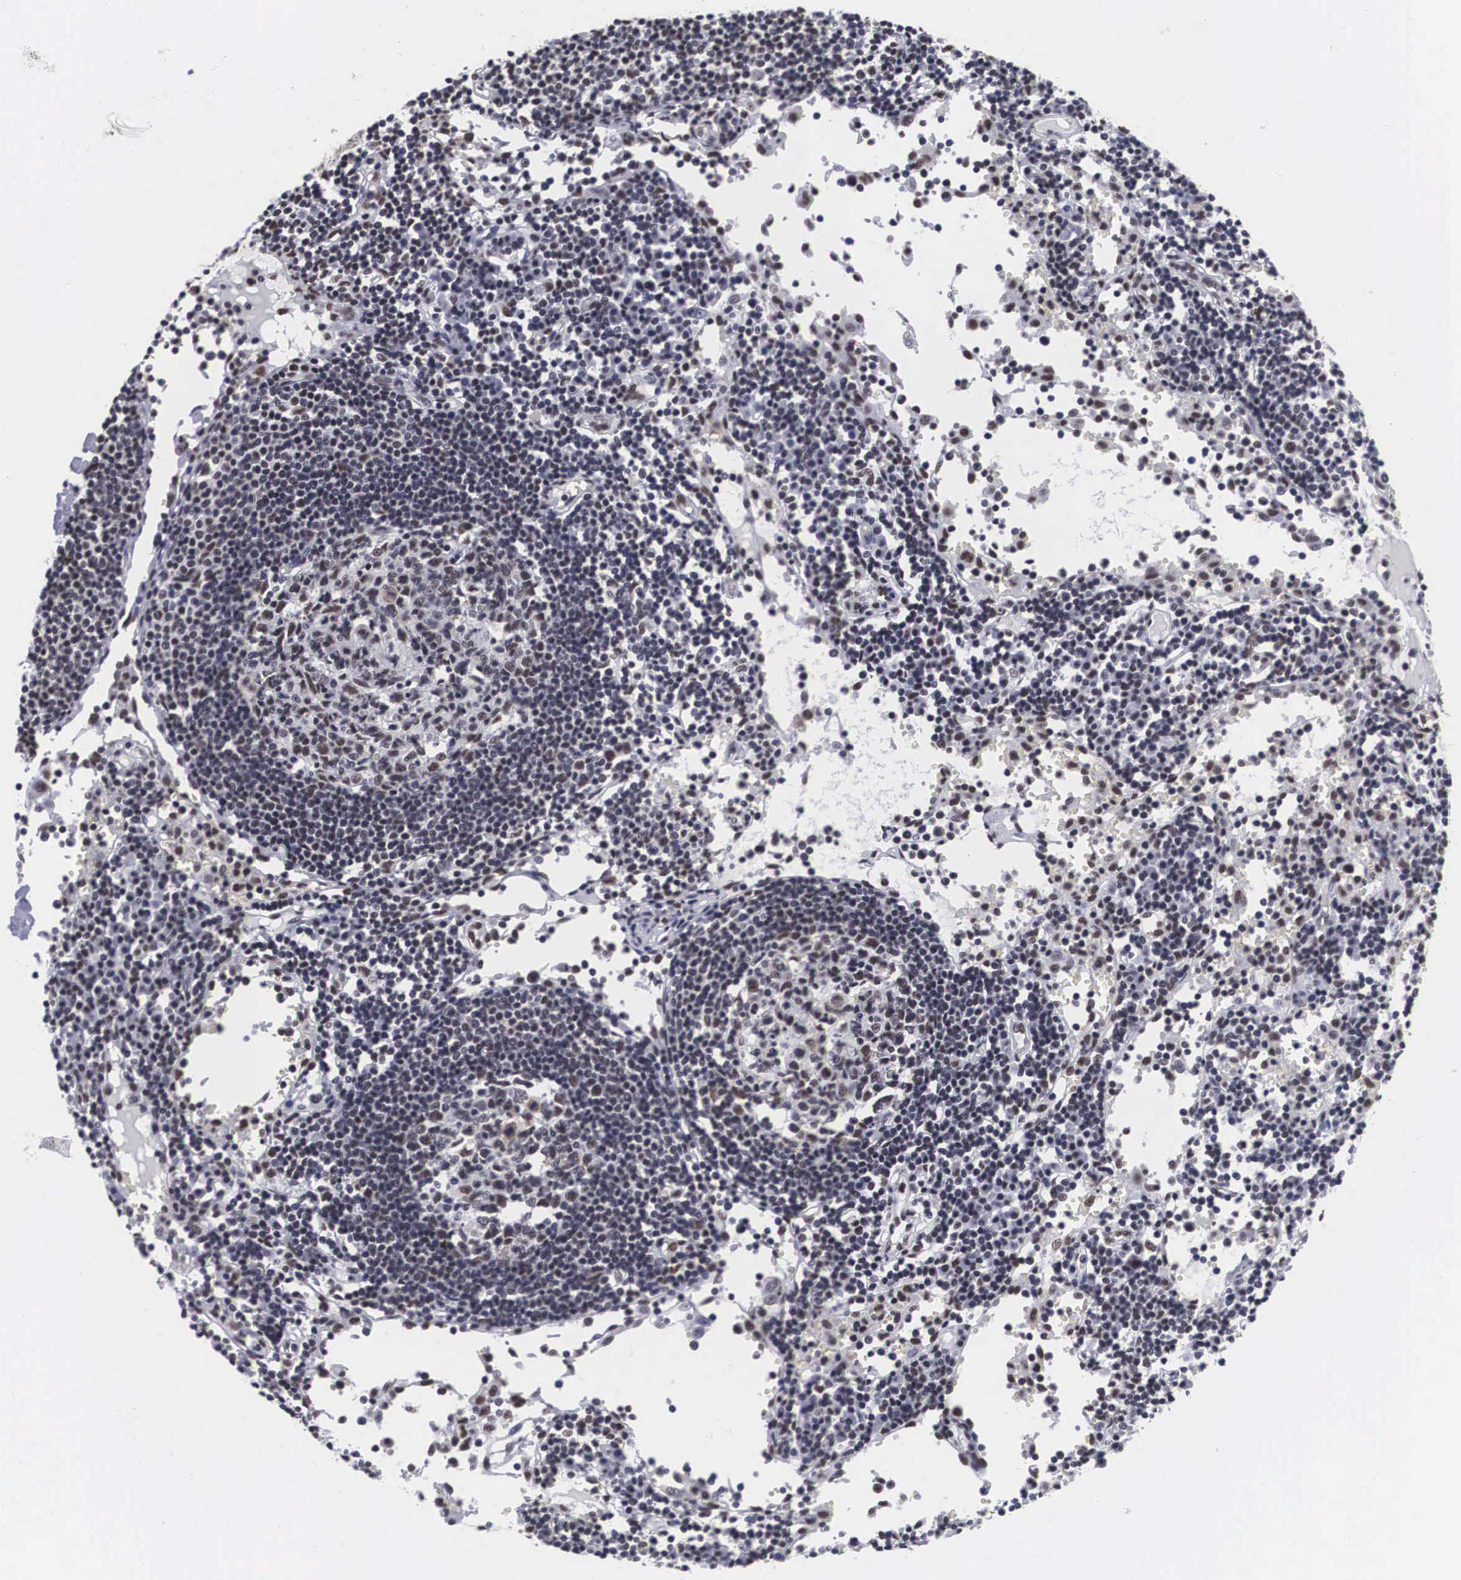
{"staining": {"intensity": "moderate", "quantity": "25%-75%", "location": "nuclear"}, "tissue": "lymph node", "cell_type": "Germinal center cells", "image_type": "normal", "snomed": [{"axis": "morphology", "description": "Normal tissue, NOS"}, {"axis": "topography", "description": "Lymph node"}], "caption": "DAB (3,3'-diaminobenzidine) immunohistochemical staining of normal lymph node shows moderate nuclear protein positivity in approximately 25%-75% of germinal center cells.", "gene": "ACIN1", "patient": {"sex": "female", "age": 55}}